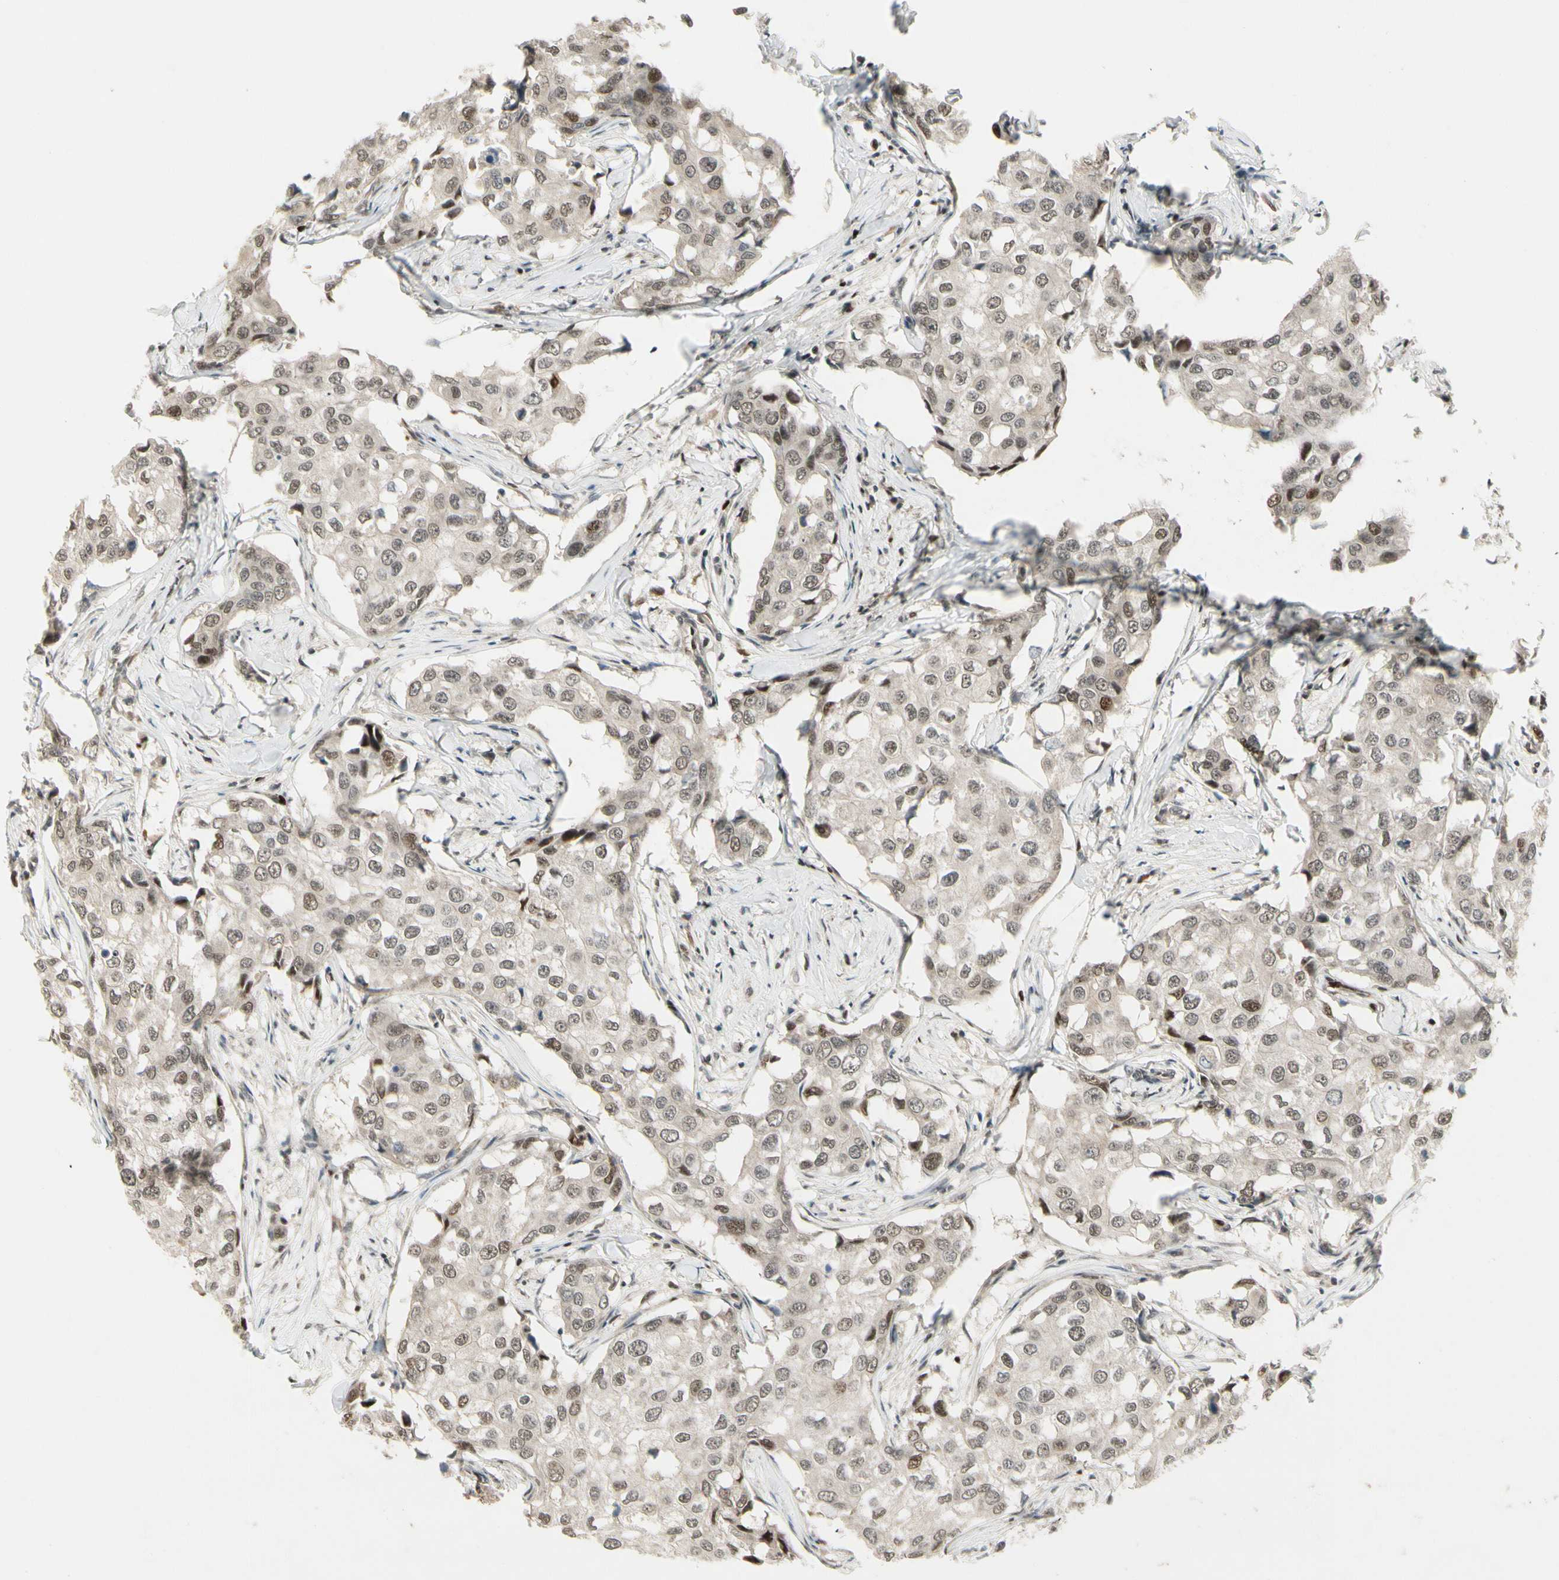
{"staining": {"intensity": "moderate", "quantity": "<25%", "location": "nuclear"}, "tissue": "breast cancer", "cell_type": "Tumor cells", "image_type": "cancer", "snomed": [{"axis": "morphology", "description": "Duct carcinoma"}, {"axis": "topography", "description": "Breast"}], "caption": "A brown stain highlights moderate nuclear positivity of a protein in human invasive ductal carcinoma (breast) tumor cells. (DAB IHC, brown staining for protein, blue staining for nuclei).", "gene": "CDK11A", "patient": {"sex": "female", "age": 27}}